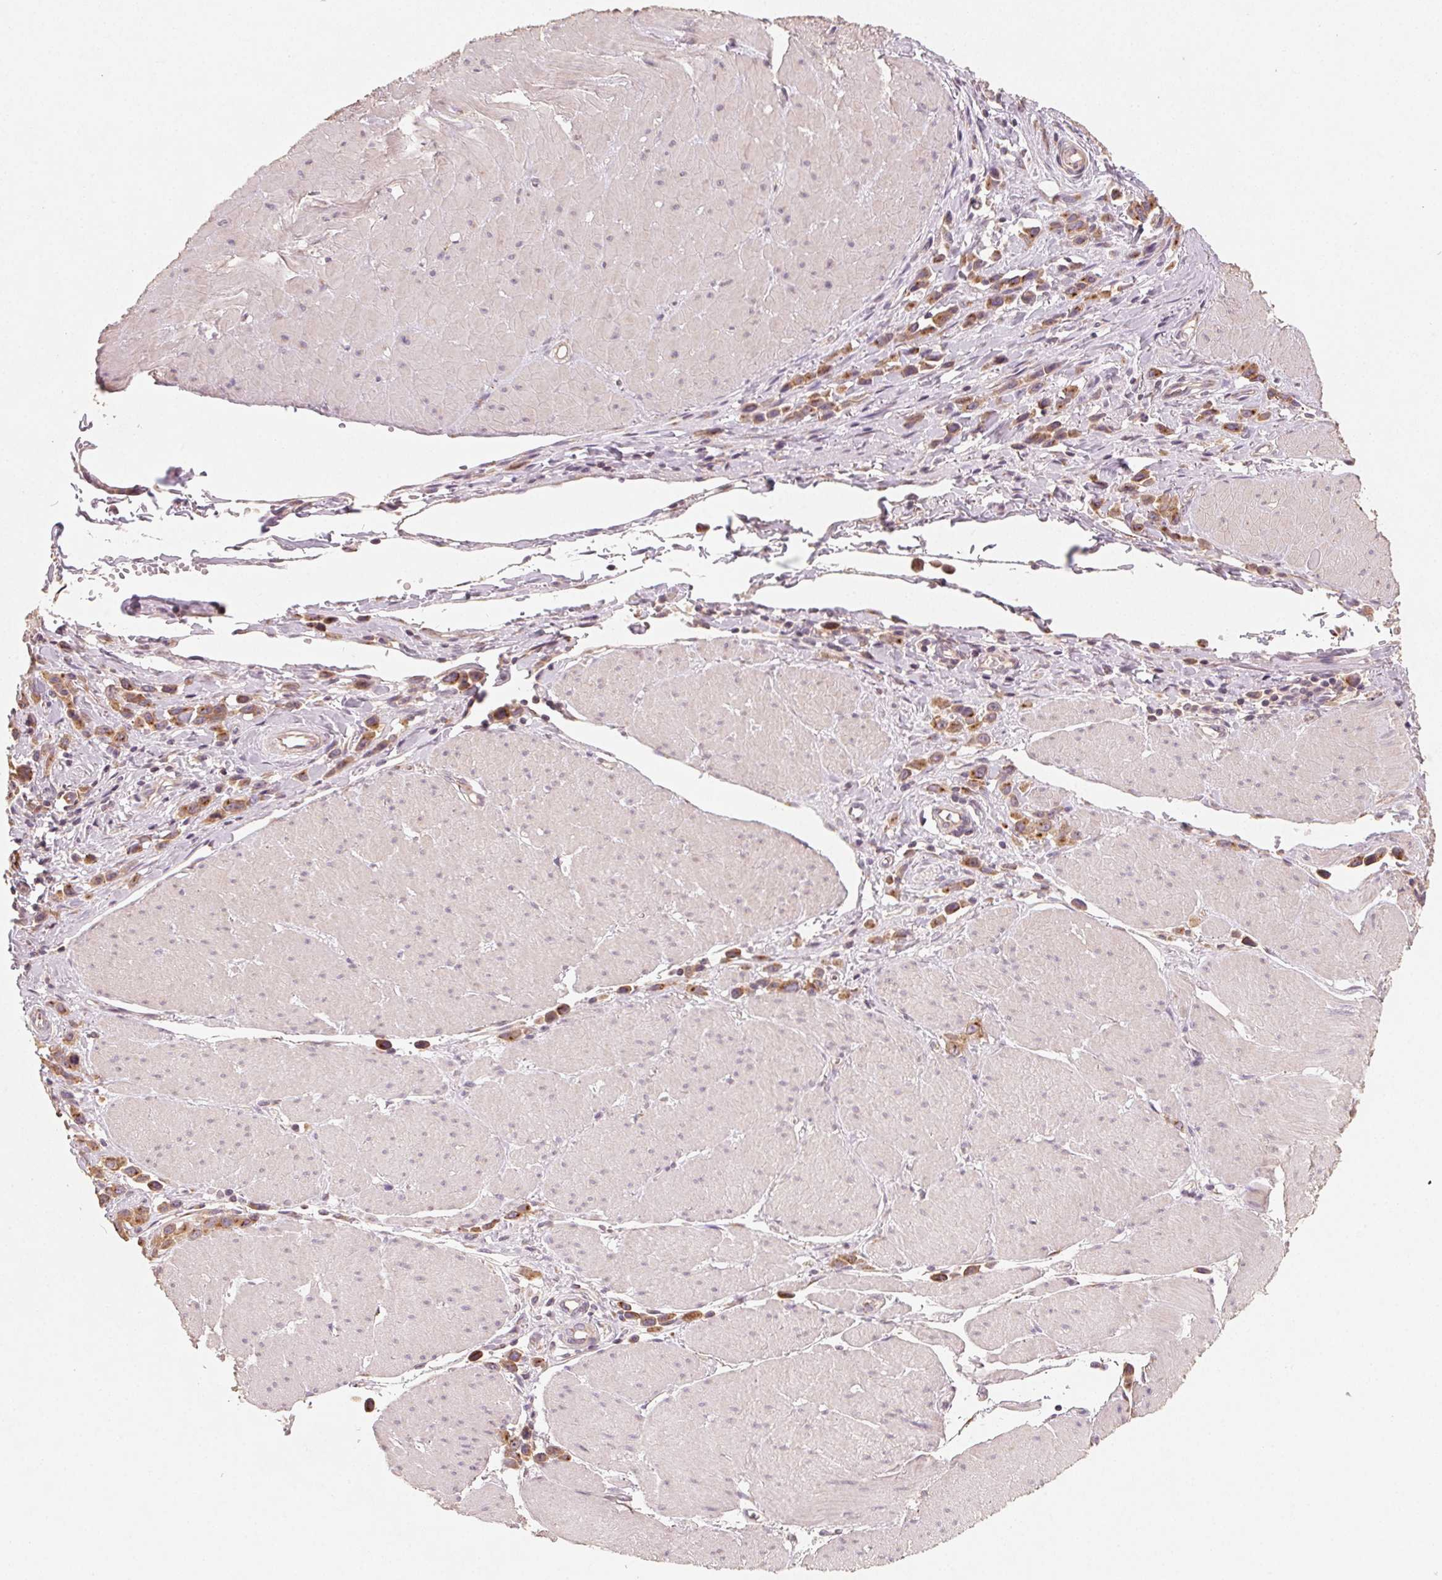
{"staining": {"intensity": "moderate", "quantity": ">75%", "location": "cytoplasmic/membranous"}, "tissue": "stomach cancer", "cell_type": "Tumor cells", "image_type": "cancer", "snomed": [{"axis": "morphology", "description": "Adenocarcinoma, NOS"}, {"axis": "topography", "description": "Stomach"}], "caption": "The image displays immunohistochemical staining of stomach adenocarcinoma. There is moderate cytoplasmic/membranous staining is appreciated in about >75% of tumor cells.", "gene": "AP1S1", "patient": {"sex": "male", "age": 47}}